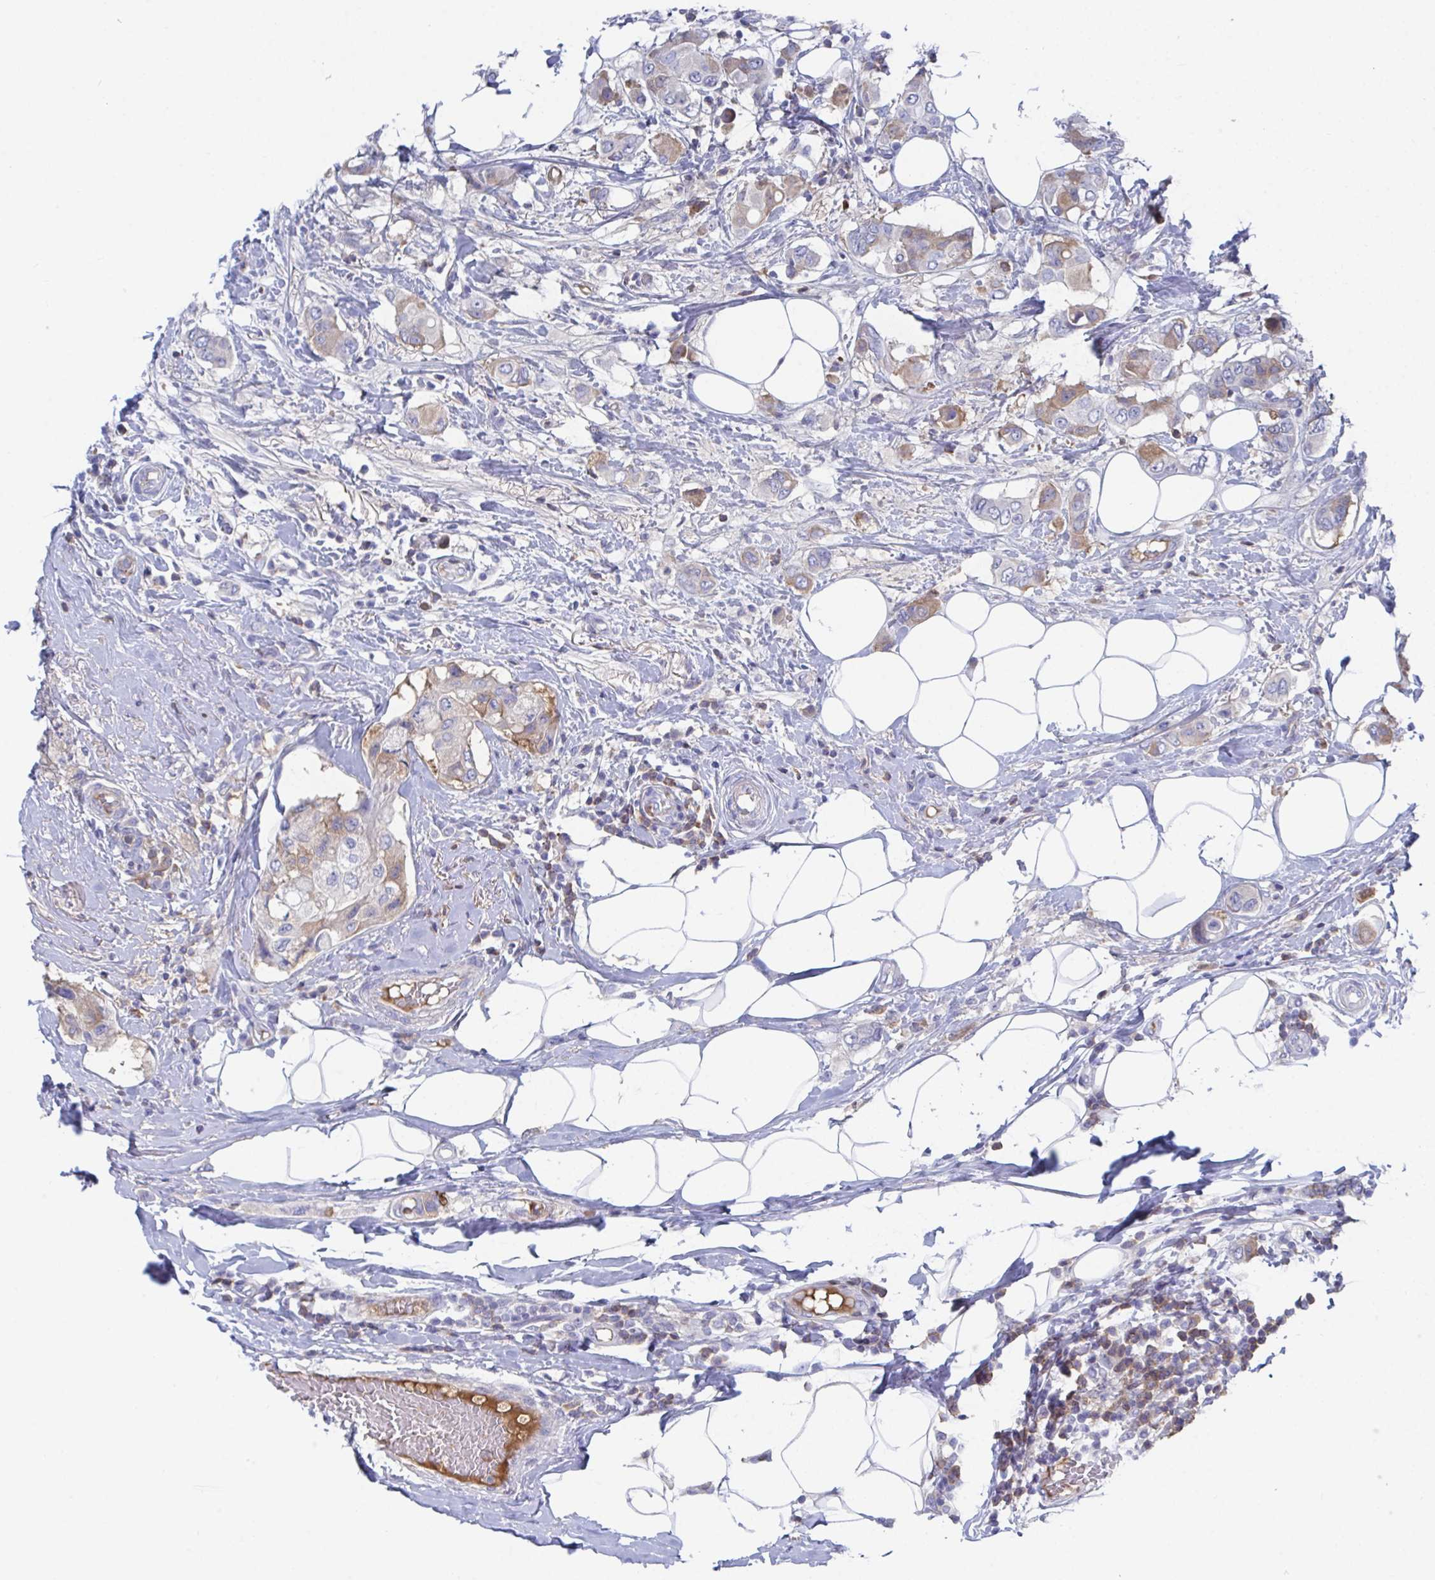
{"staining": {"intensity": "weak", "quantity": "25%-75%", "location": "cytoplasmic/membranous"}, "tissue": "breast cancer", "cell_type": "Tumor cells", "image_type": "cancer", "snomed": [{"axis": "morphology", "description": "Lobular carcinoma"}, {"axis": "topography", "description": "Breast"}], "caption": "Protein staining shows weak cytoplasmic/membranous staining in about 25%-75% of tumor cells in breast cancer.", "gene": "TNFAIP6", "patient": {"sex": "female", "age": 51}}